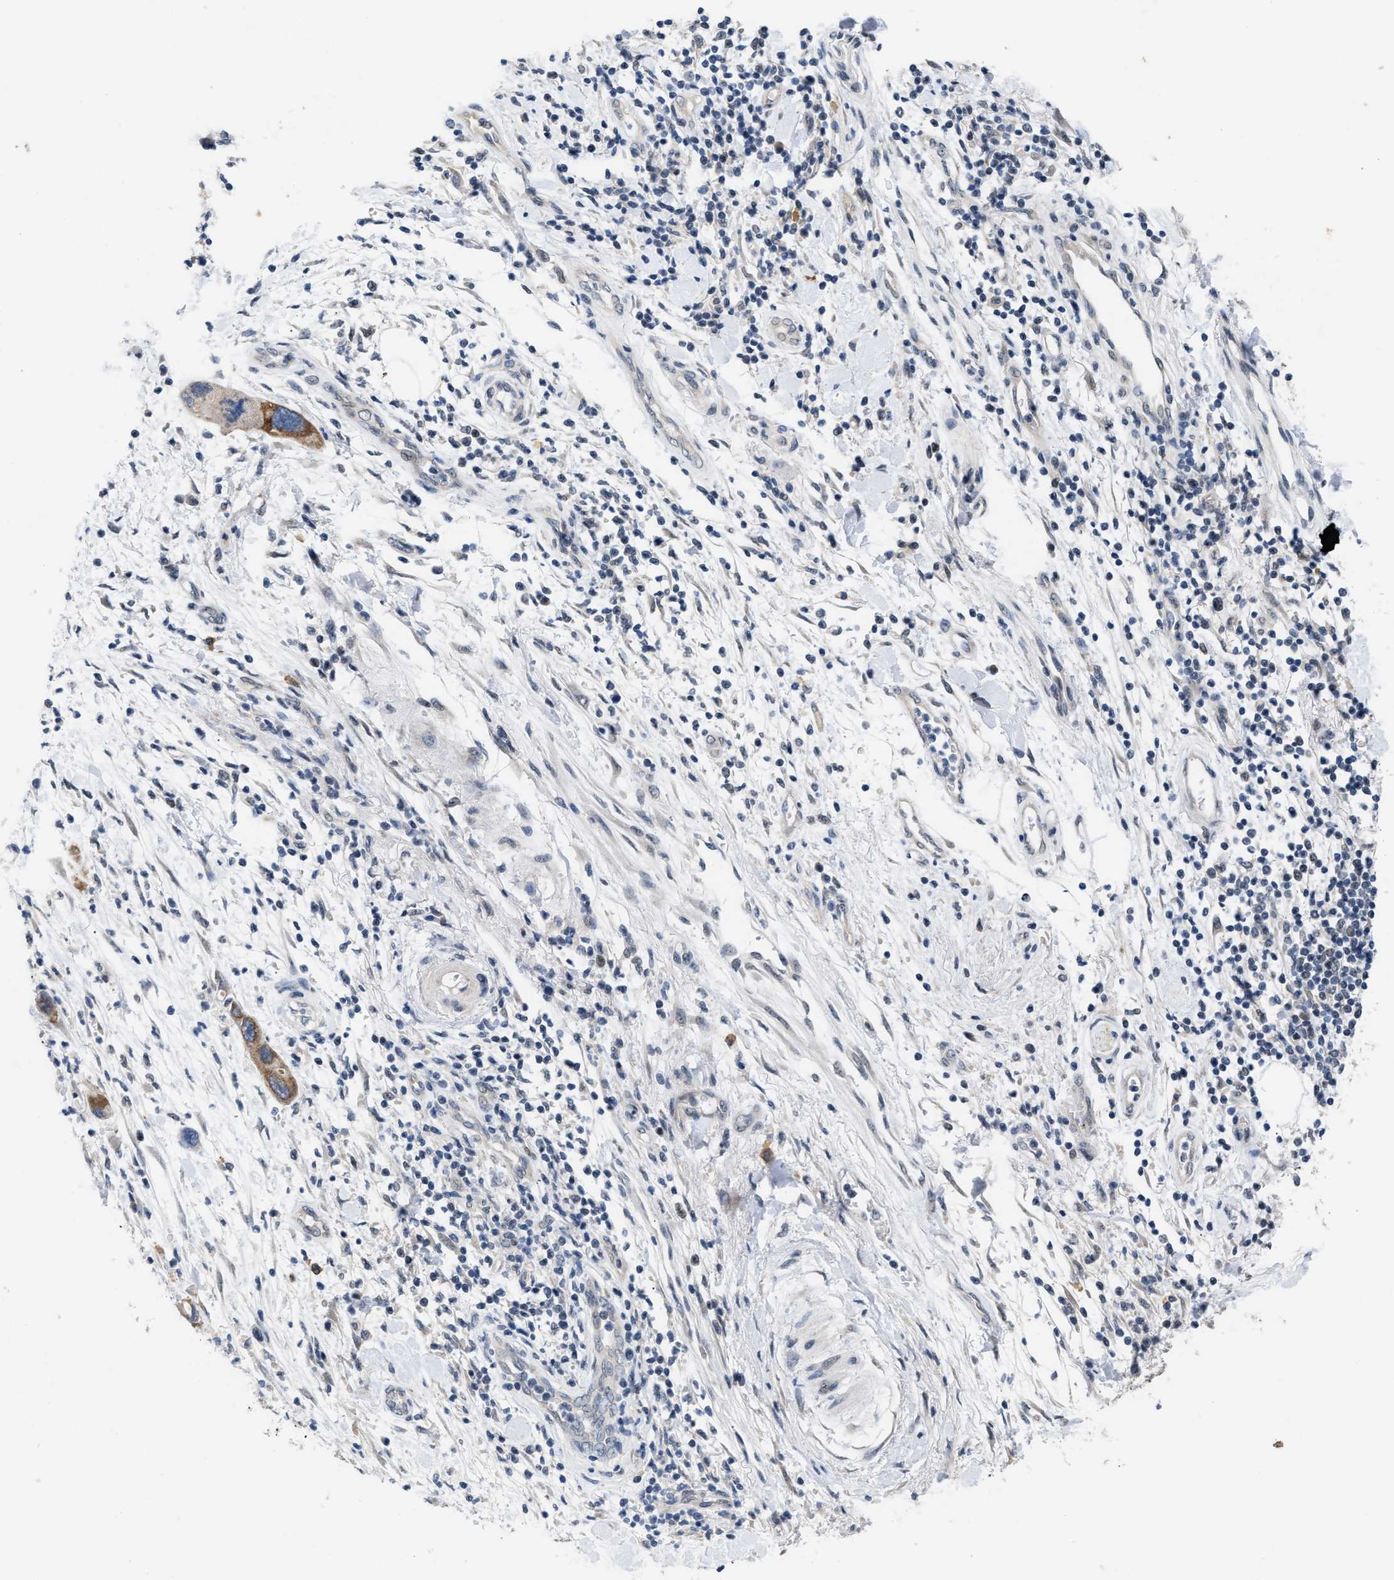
{"staining": {"intensity": "moderate", "quantity": ">75%", "location": "cytoplasmic/membranous"}, "tissue": "pancreatic cancer", "cell_type": "Tumor cells", "image_type": "cancer", "snomed": [{"axis": "morphology", "description": "Normal tissue, NOS"}, {"axis": "morphology", "description": "Adenocarcinoma, NOS"}, {"axis": "topography", "description": "Pancreas"}], "caption": "A photomicrograph showing moderate cytoplasmic/membranous expression in about >75% of tumor cells in adenocarcinoma (pancreatic), as visualized by brown immunohistochemical staining.", "gene": "TXNRD3", "patient": {"sex": "female", "age": 71}}